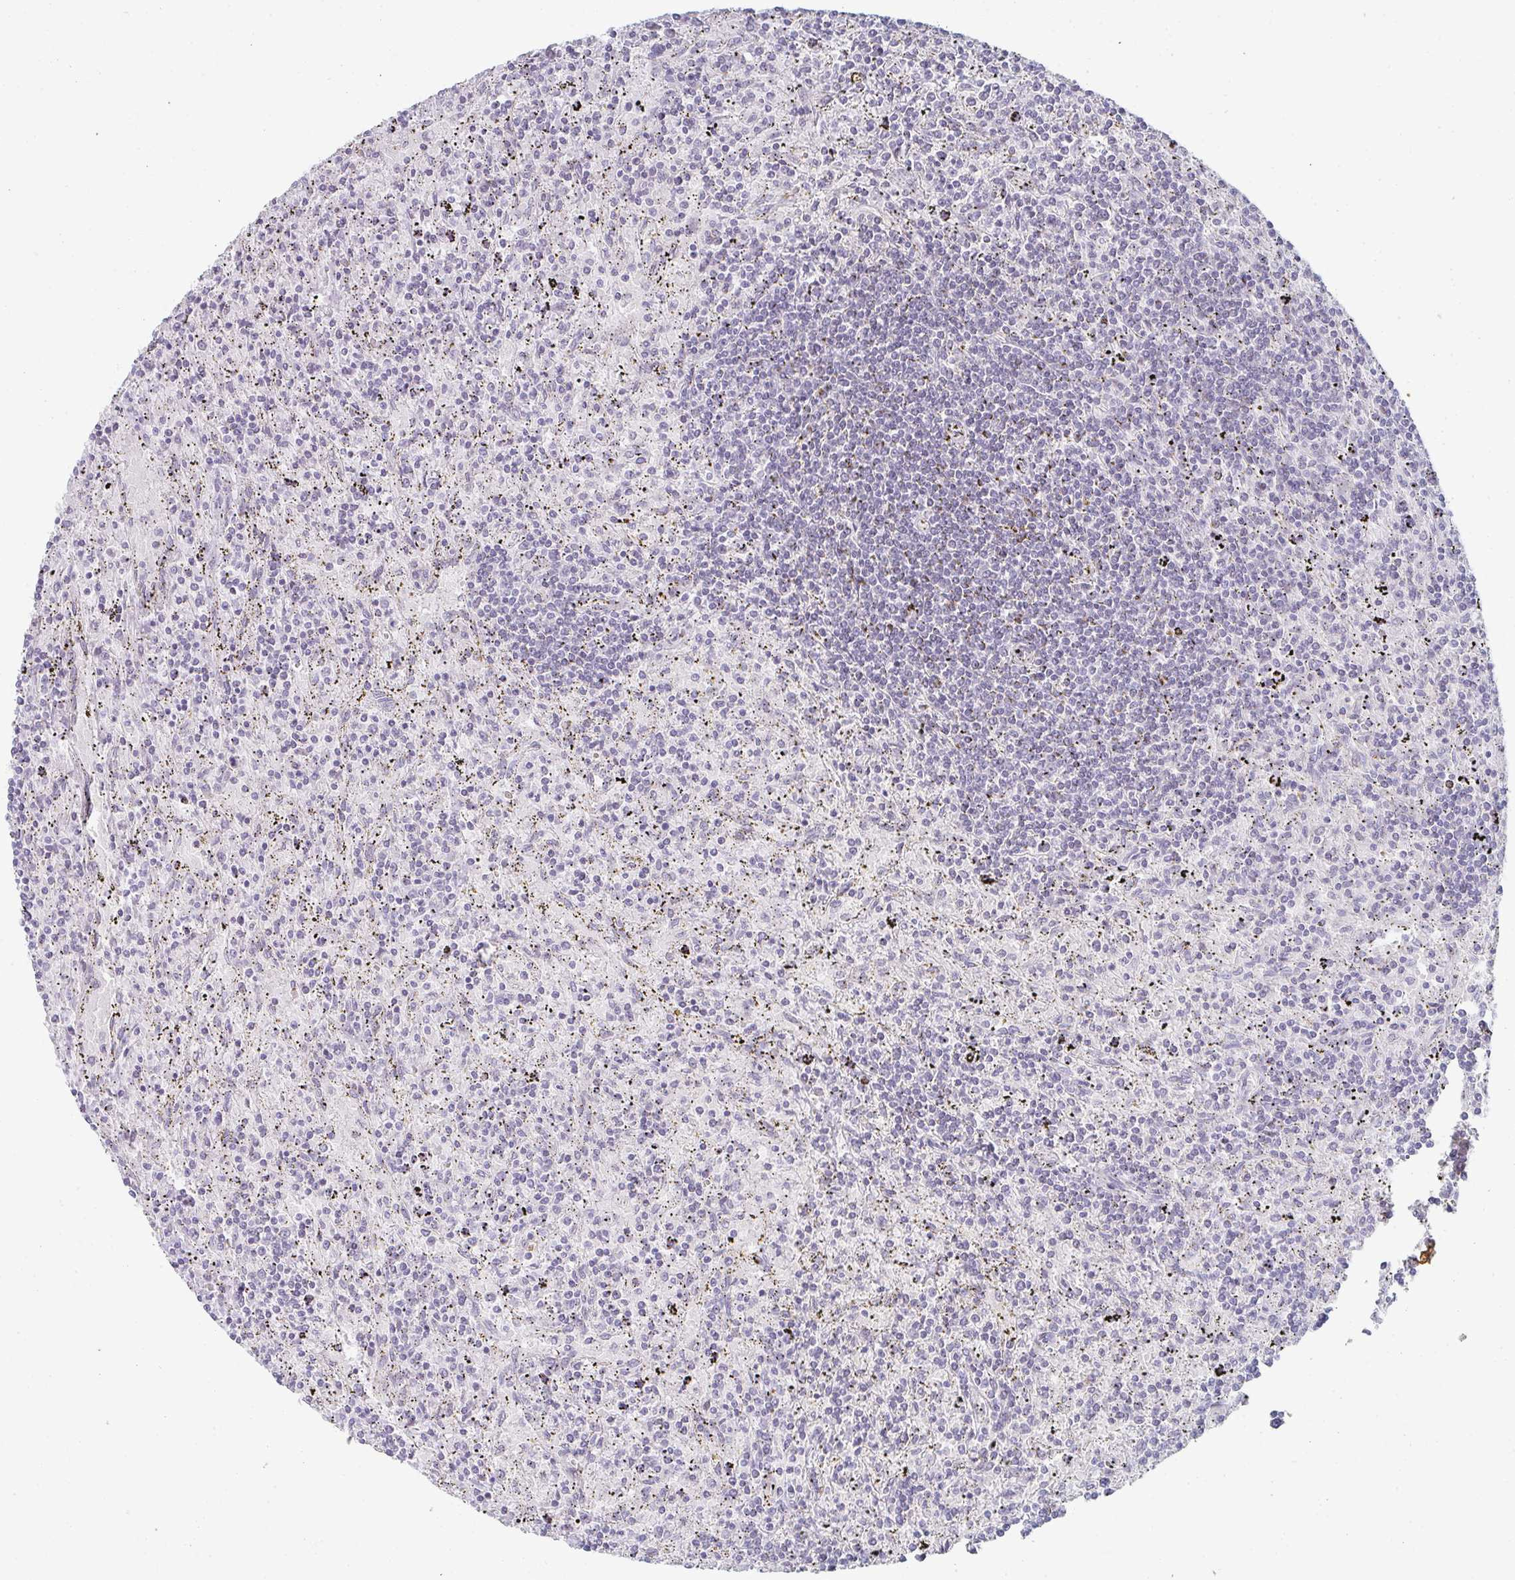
{"staining": {"intensity": "negative", "quantity": "none", "location": "none"}, "tissue": "lymphoma", "cell_type": "Tumor cells", "image_type": "cancer", "snomed": [{"axis": "morphology", "description": "Malignant lymphoma, non-Hodgkin's type, Low grade"}, {"axis": "topography", "description": "Spleen"}], "caption": "Immunohistochemical staining of human low-grade malignant lymphoma, non-Hodgkin's type demonstrates no significant positivity in tumor cells. (DAB (3,3'-diaminobenzidine) IHC visualized using brightfield microscopy, high magnification).", "gene": "POU2AF2", "patient": {"sex": "male", "age": 76}}